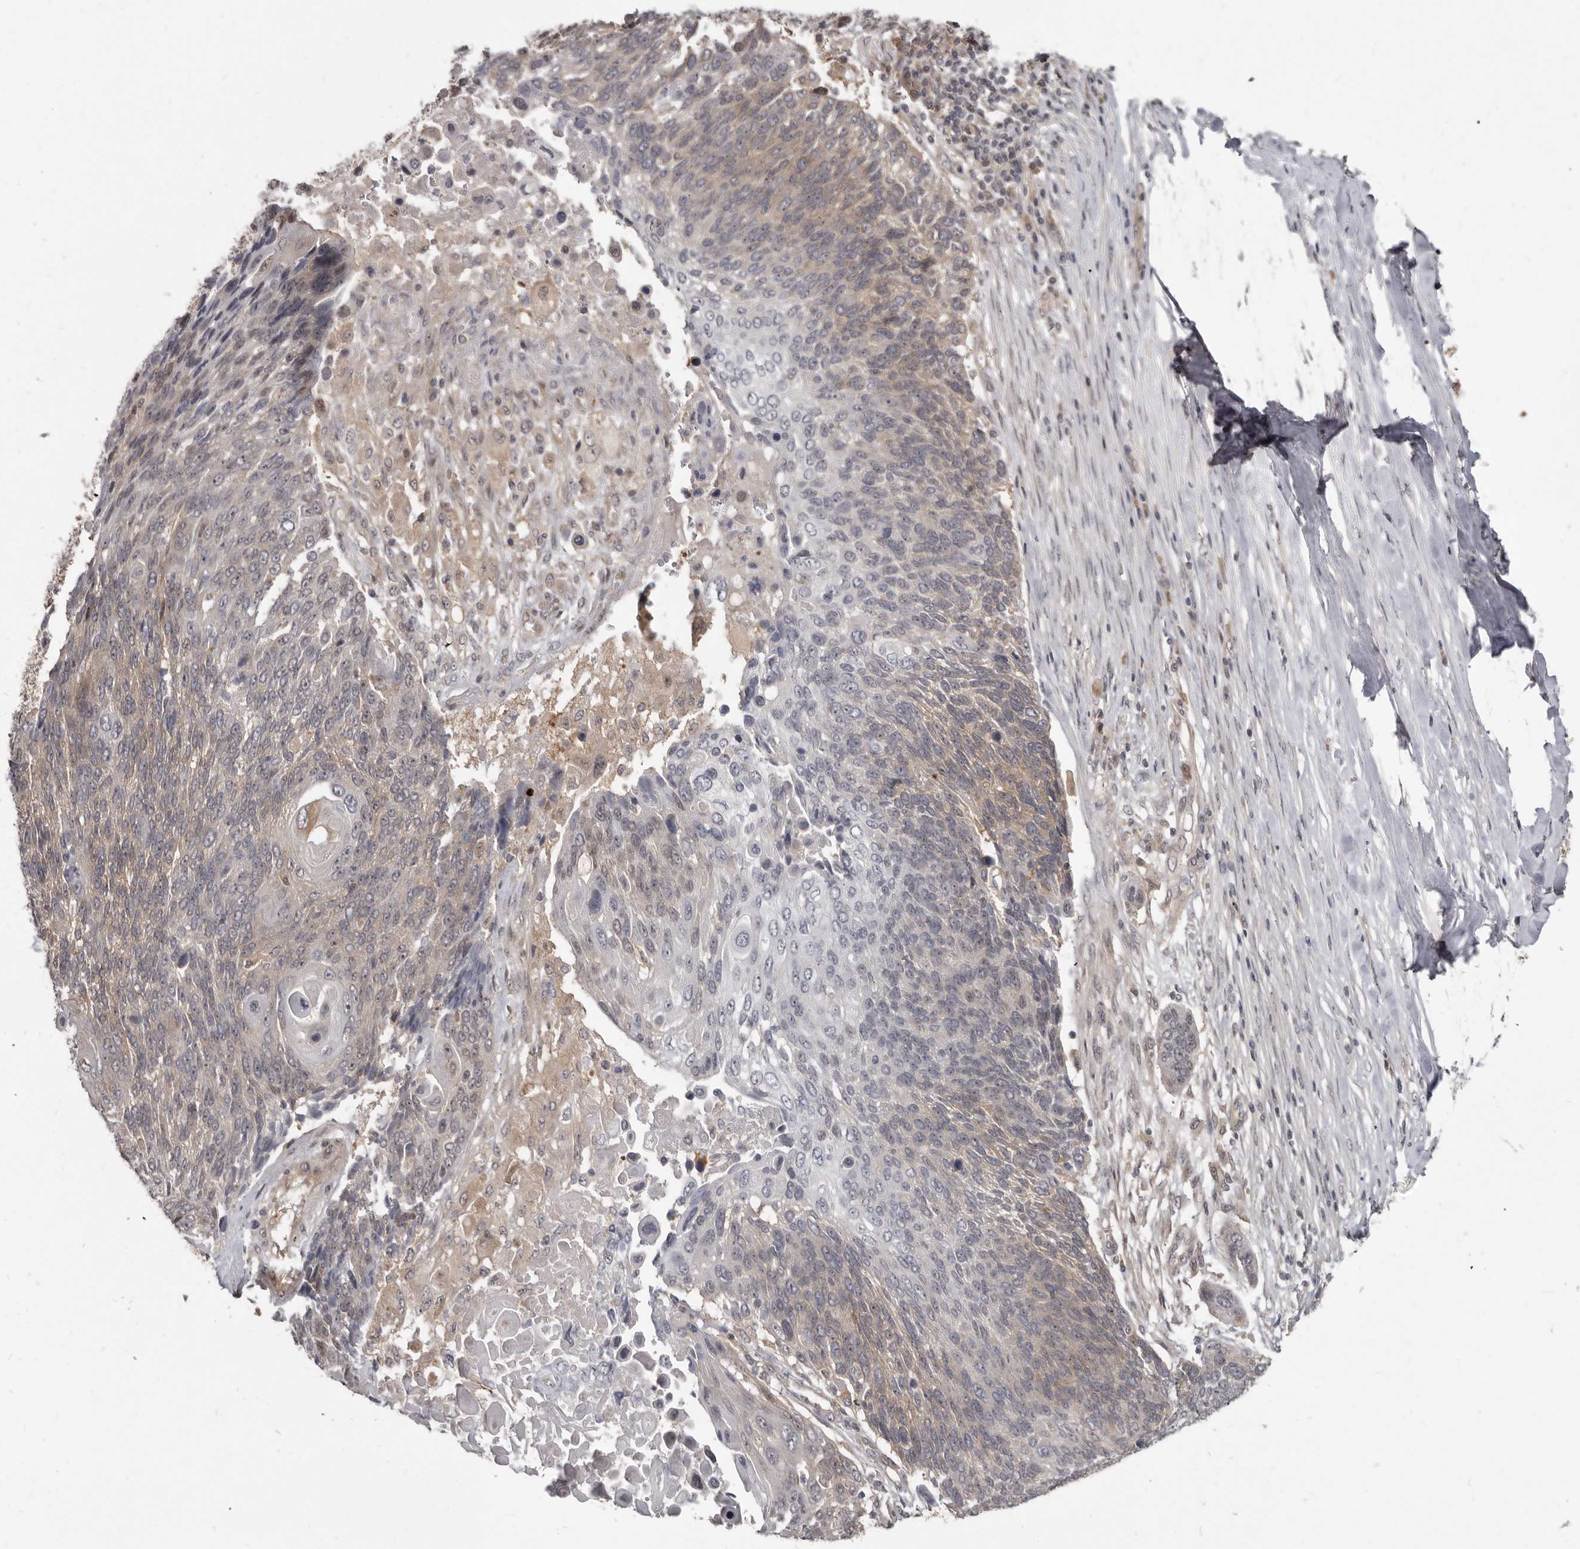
{"staining": {"intensity": "weak", "quantity": "<25%", "location": "cytoplasmic/membranous"}, "tissue": "lung cancer", "cell_type": "Tumor cells", "image_type": "cancer", "snomed": [{"axis": "morphology", "description": "Squamous cell carcinoma, NOS"}, {"axis": "topography", "description": "Lung"}], "caption": "The IHC micrograph has no significant positivity in tumor cells of lung cancer tissue.", "gene": "BAD", "patient": {"sex": "male", "age": 66}}